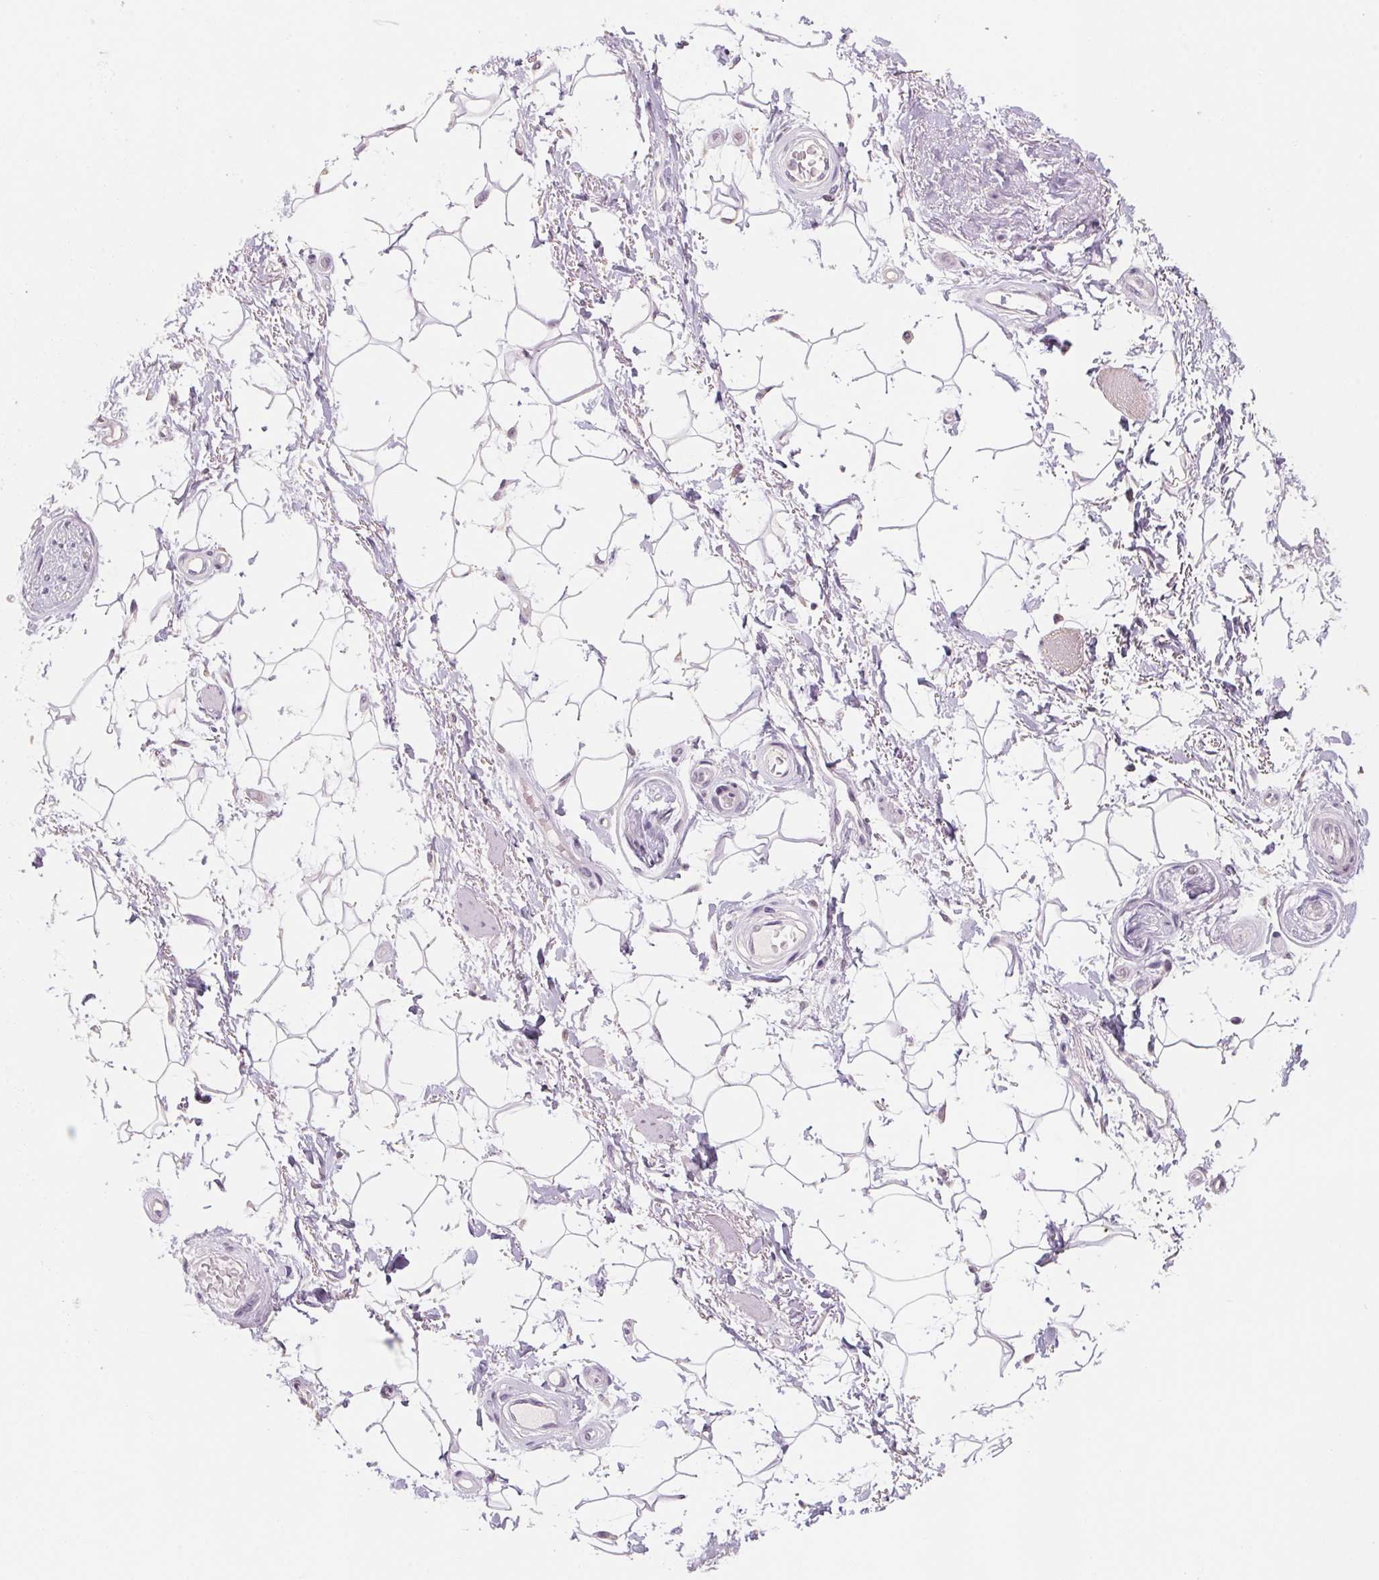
{"staining": {"intensity": "negative", "quantity": "none", "location": "none"}, "tissue": "adipose tissue", "cell_type": "Adipocytes", "image_type": "normal", "snomed": [{"axis": "morphology", "description": "Normal tissue, NOS"}, {"axis": "topography", "description": "Anal"}, {"axis": "topography", "description": "Peripheral nerve tissue"}], "caption": "Human adipose tissue stained for a protein using immunohistochemistry displays no staining in adipocytes.", "gene": "CAPZA3", "patient": {"sex": "male", "age": 51}}